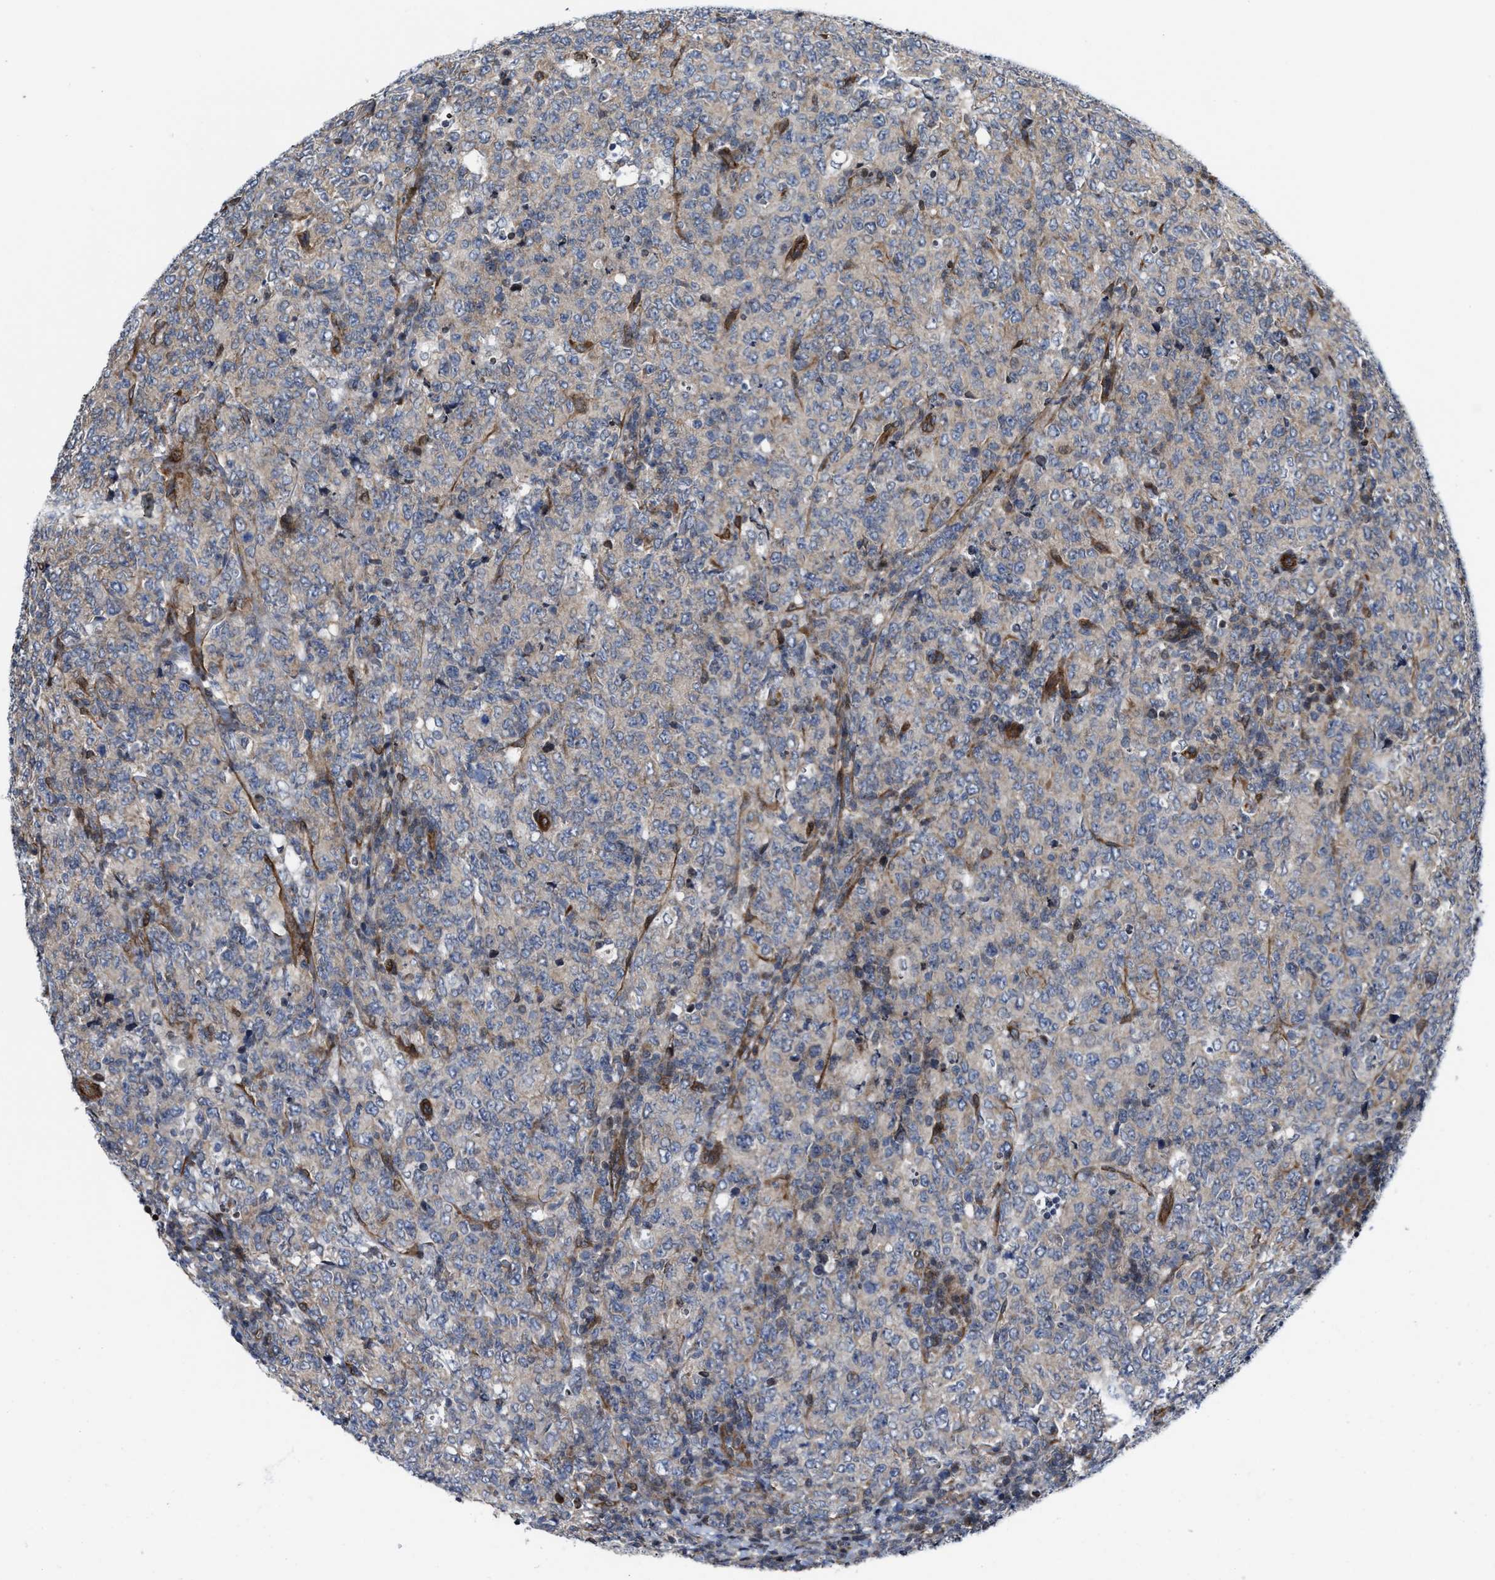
{"staining": {"intensity": "negative", "quantity": "none", "location": "none"}, "tissue": "lymphoma", "cell_type": "Tumor cells", "image_type": "cancer", "snomed": [{"axis": "morphology", "description": "Malignant lymphoma, non-Hodgkin's type, High grade"}, {"axis": "topography", "description": "Tonsil"}], "caption": "Tumor cells are negative for protein expression in human lymphoma.", "gene": "TGFB1I1", "patient": {"sex": "female", "age": 36}}